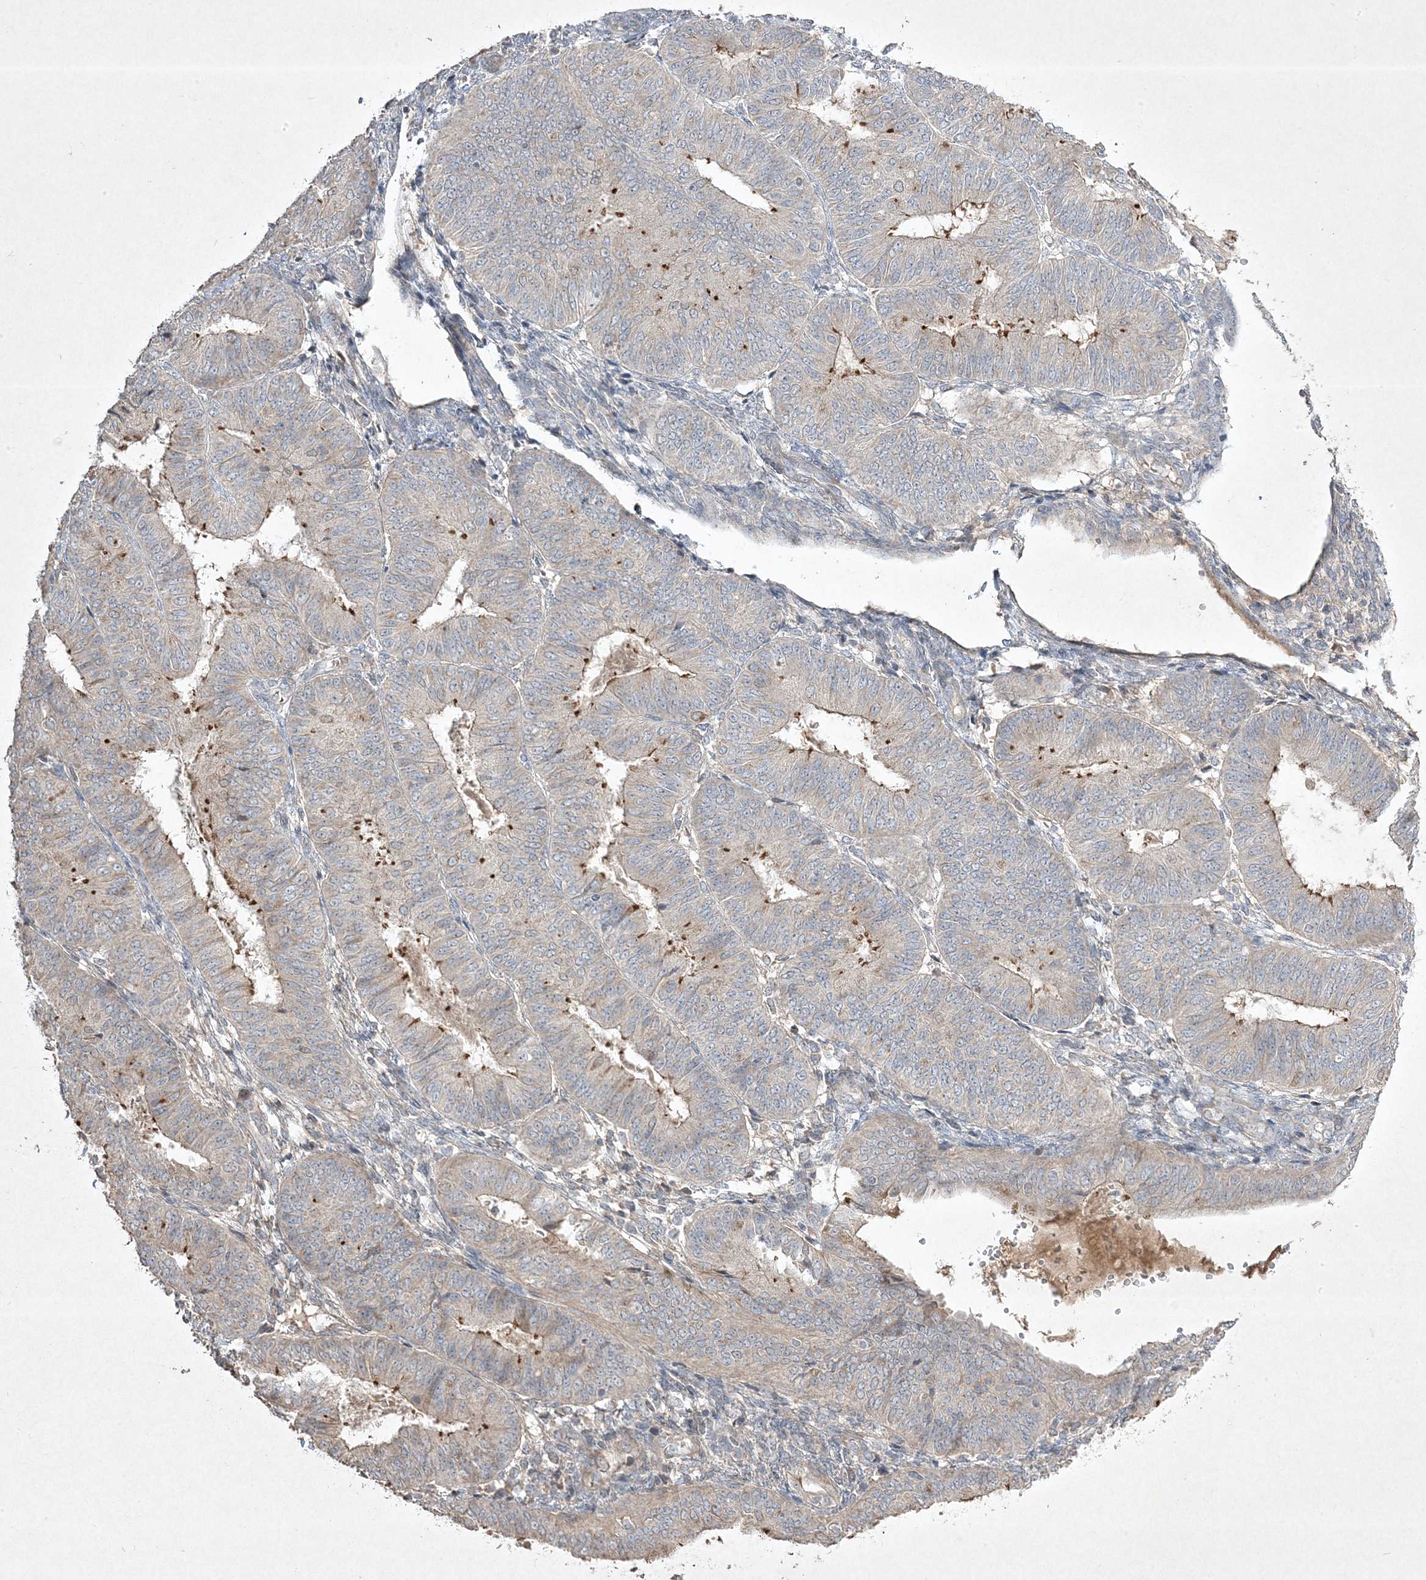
{"staining": {"intensity": "moderate", "quantity": "<25%", "location": "cytoplasmic/membranous"}, "tissue": "endometrial cancer", "cell_type": "Tumor cells", "image_type": "cancer", "snomed": [{"axis": "morphology", "description": "Adenocarcinoma, NOS"}, {"axis": "topography", "description": "Endometrium"}], "caption": "Immunohistochemistry of human endometrial adenocarcinoma exhibits low levels of moderate cytoplasmic/membranous expression in about <25% of tumor cells. (brown staining indicates protein expression, while blue staining denotes nuclei).", "gene": "RGL4", "patient": {"sex": "female", "age": 58}}